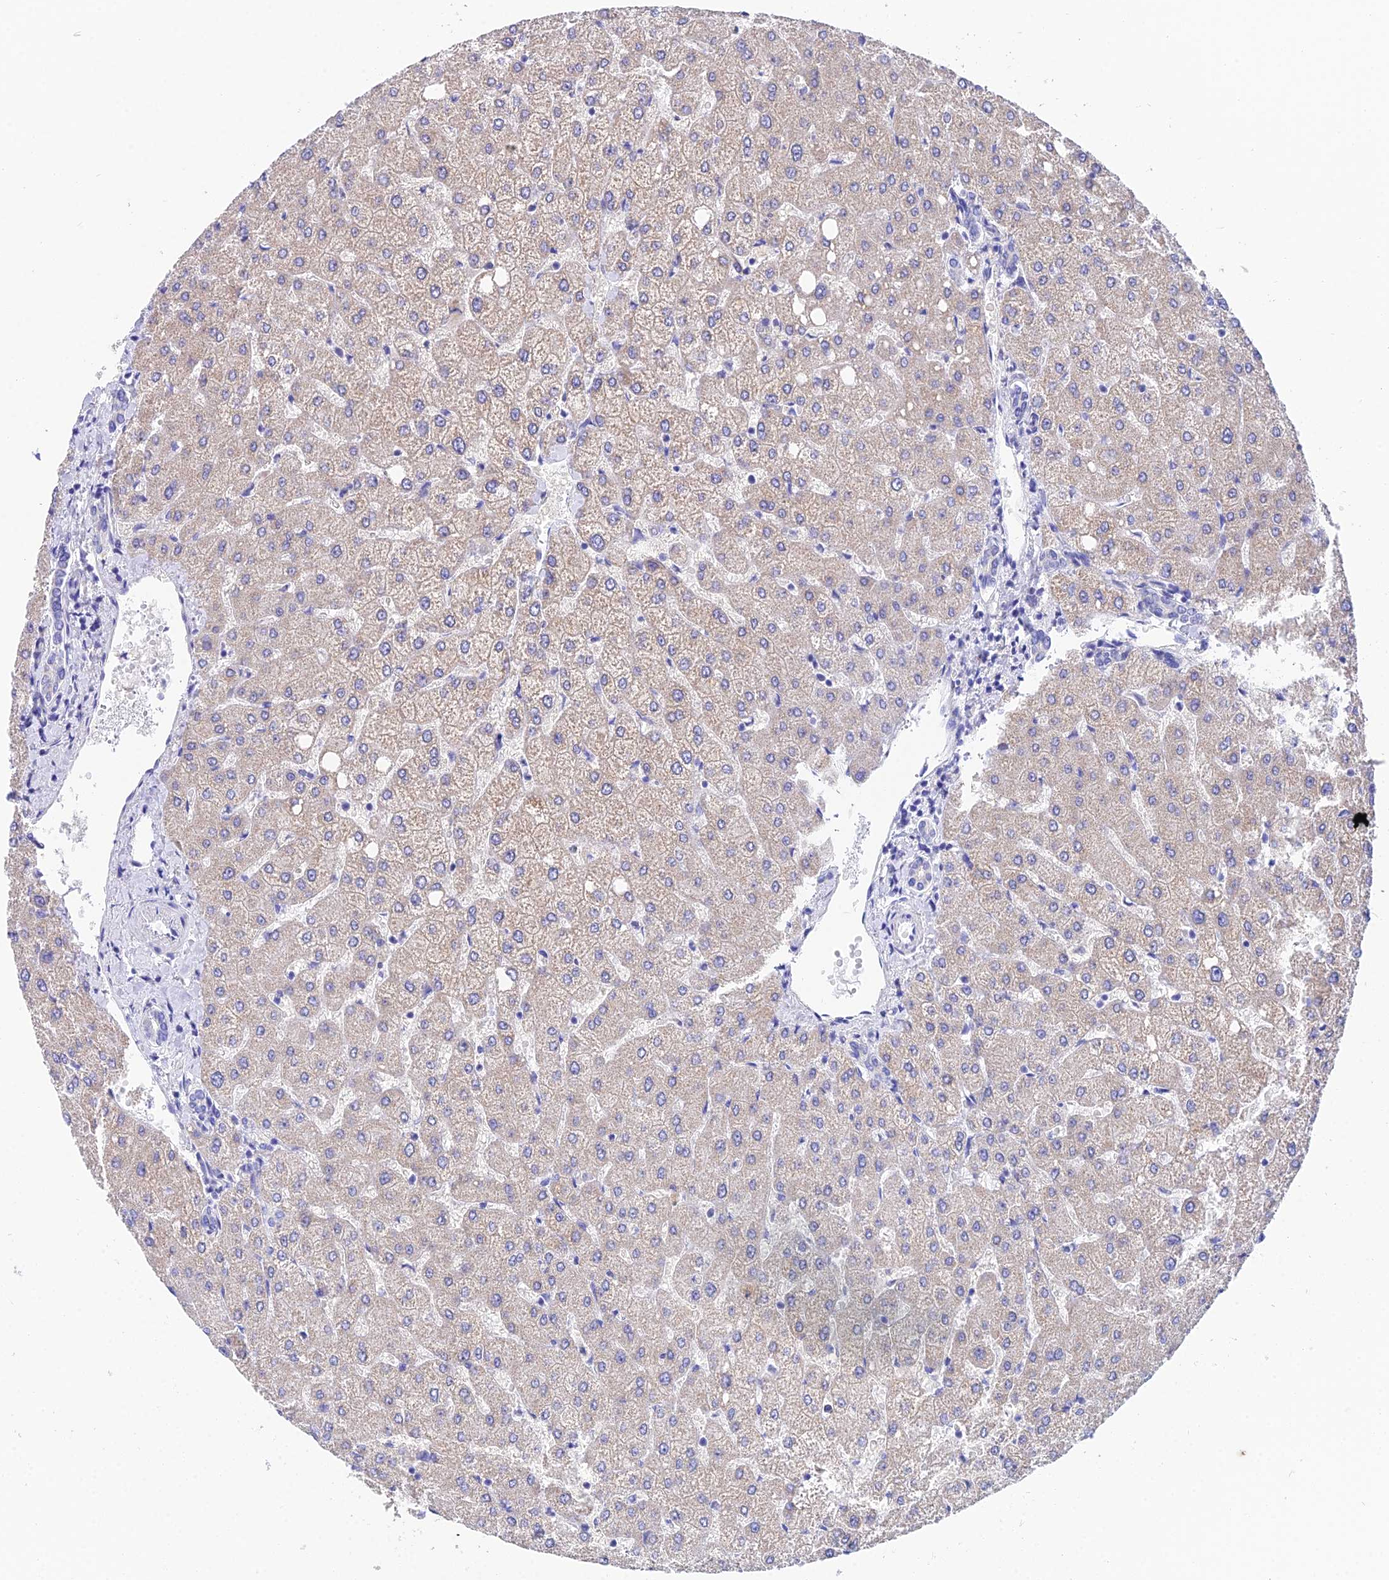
{"staining": {"intensity": "negative", "quantity": "none", "location": "none"}, "tissue": "liver", "cell_type": "Cholangiocytes", "image_type": "normal", "snomed": [{"axis": "morphology", "description": "Normal tissue, NOS"}, {"axis": "topography", "description": "Liver"}], "caption": "IHC image of benign liver: liver stained with DAB exhibits no significant protein positivity in cholangiocytes.", "gene": "CEP41", "patient": {"sex": "female", "age": 54}}